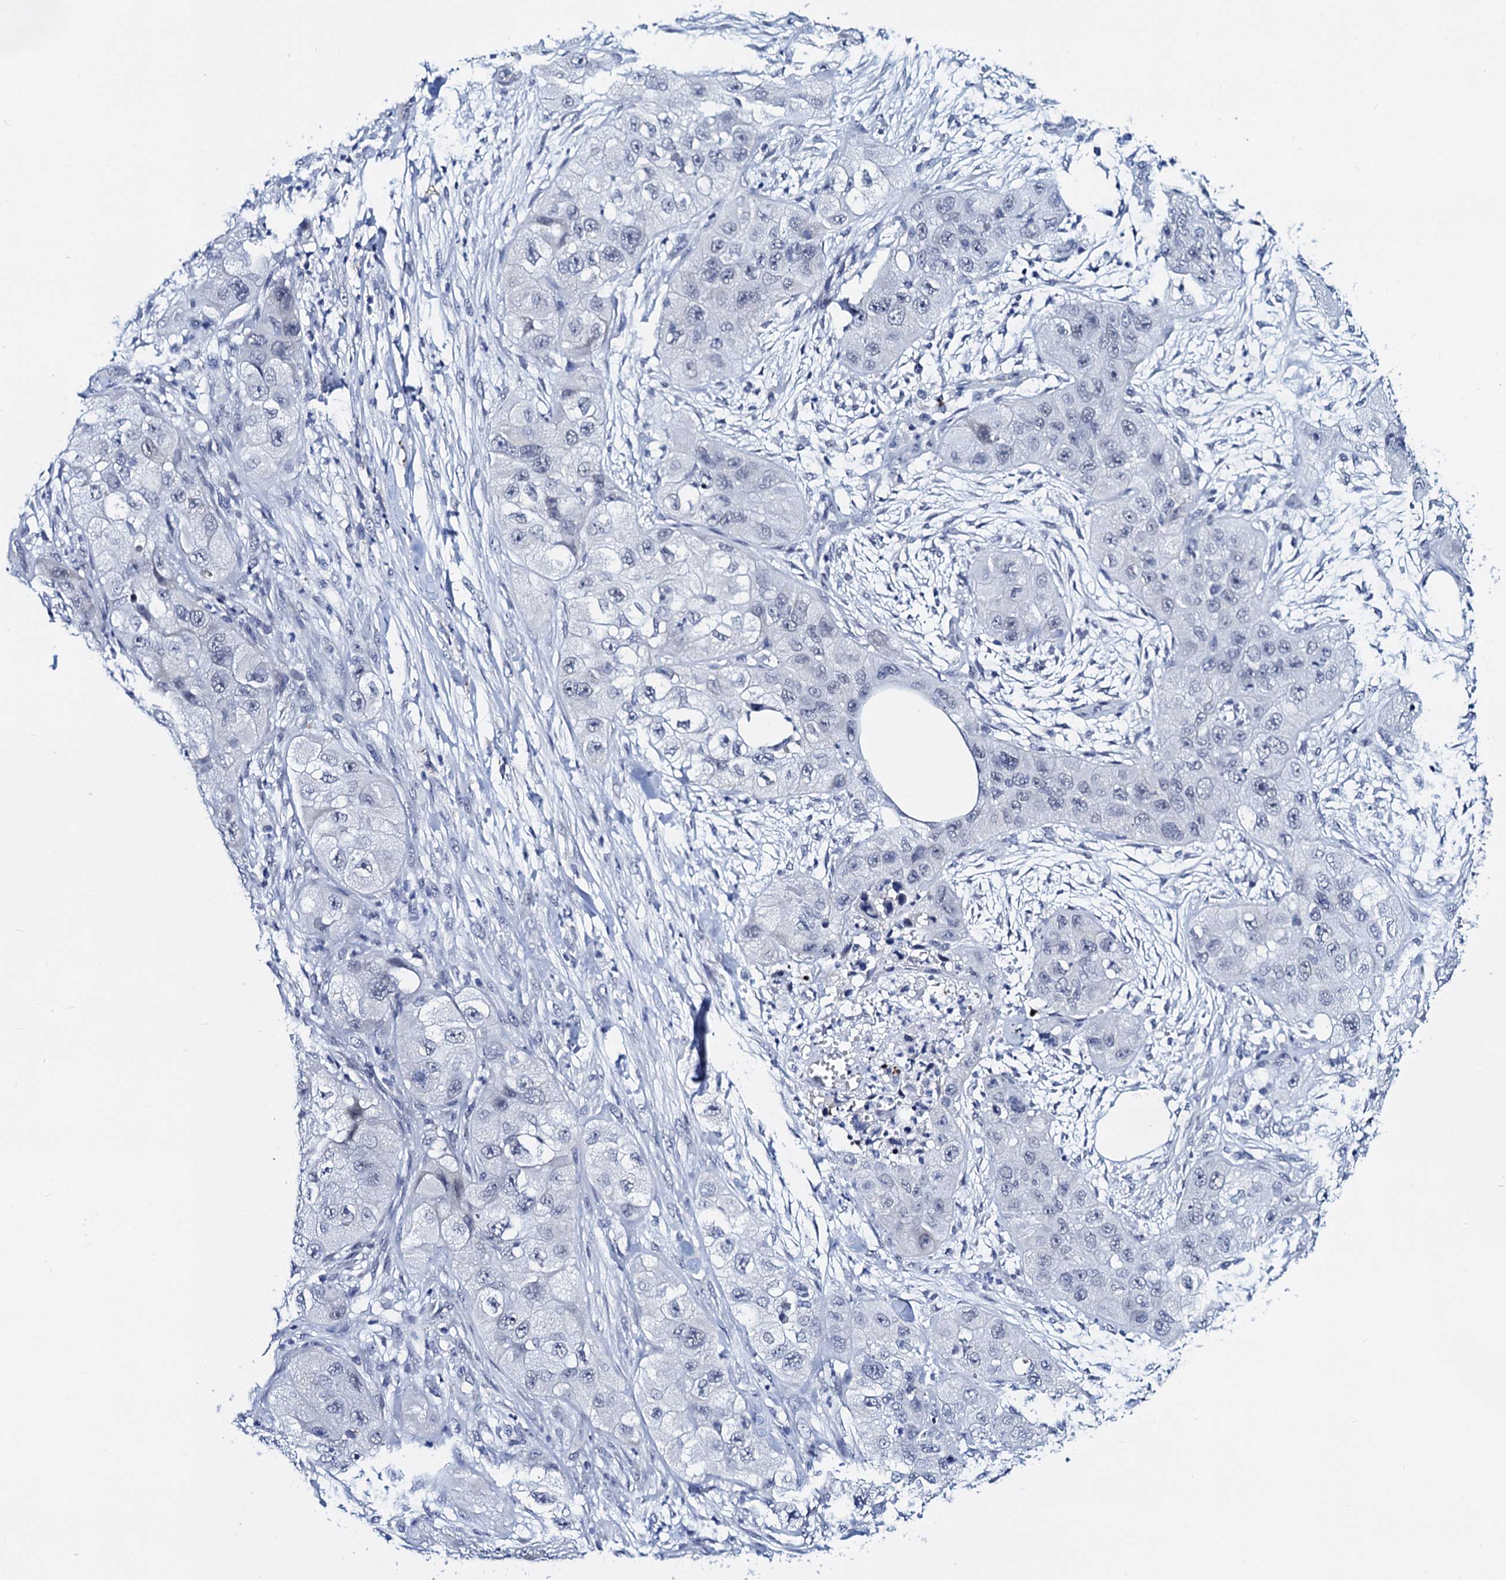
{"staining": {"intensity": "negative", "quantity": "none", "location": "none"}, "tissue": "skin cancer", "cell_type": "Tumor cells", "image_type": "cancer", "snomed": [{"axis": "morphology", "description": "Squamous cell carcinoma, NOS"}, {"axis": "topography", "description": "Skin"}, {"axis": "topography", "description": "Subcutis"}], "caption": "Immunohistochemistry of skin cancer demonstrates no positivity in tumor cells.", "gene": "C16orf87", "patient": {"sex": "male", "age": 73}}